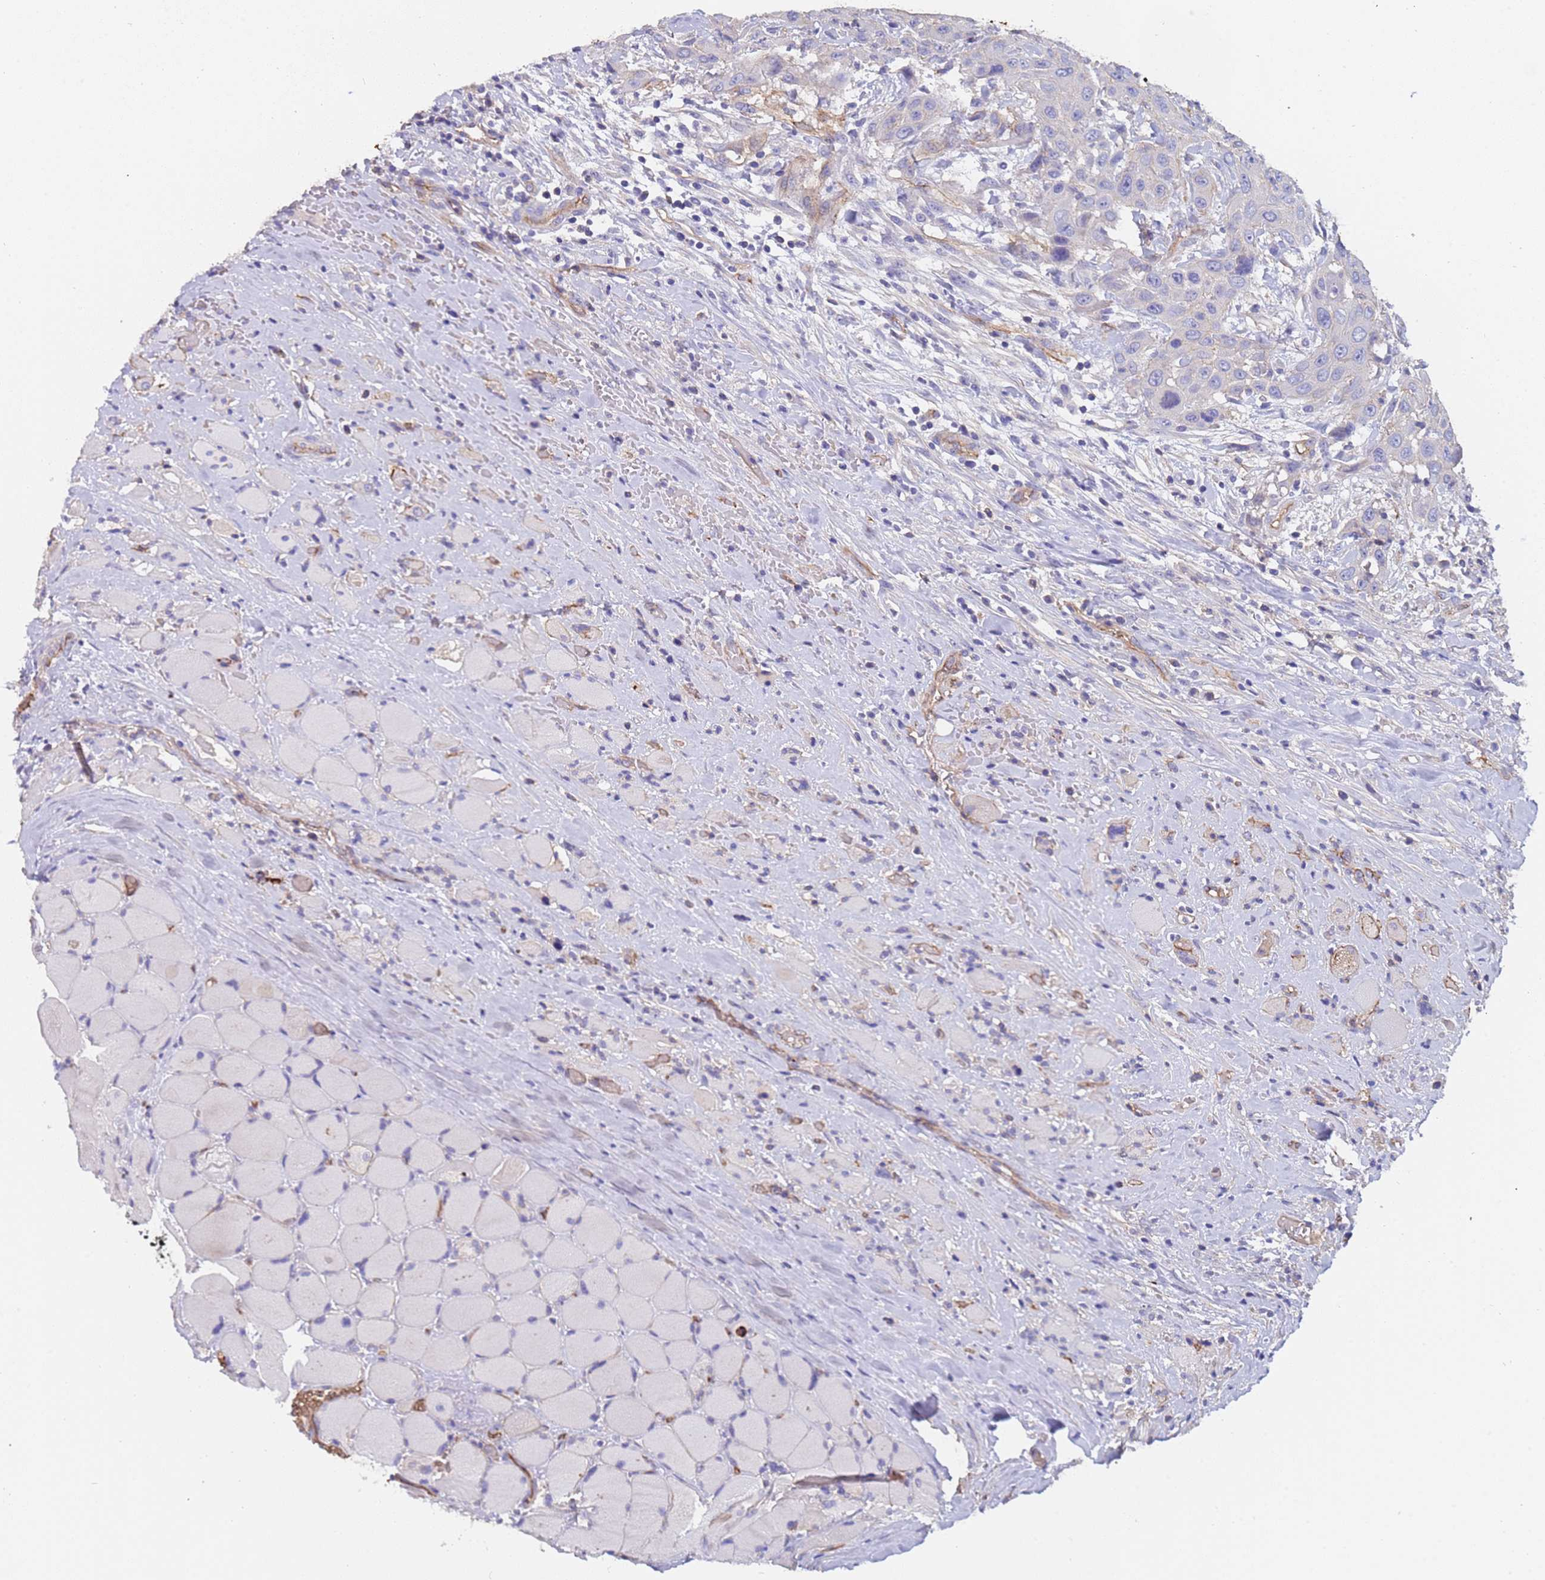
{"staining": {"intensity": "negative", "quantity": "none", "location": "none"}, "tissue": "head and neck cancer", "cell_type": "Tumor cells", "image_type": "cancer", "snomed": [{"axis": "morphology", "description": "Squamous cell carcinoma, NOS"}, {"axis": "topography", "description": "Head-Neck"}], "caption": "The micrograph displays no staining of tumor cells in head and neck squamous cell carcinoma.", "gene": "ZNF248", "patient": {"sex": "male", "age": 81}}